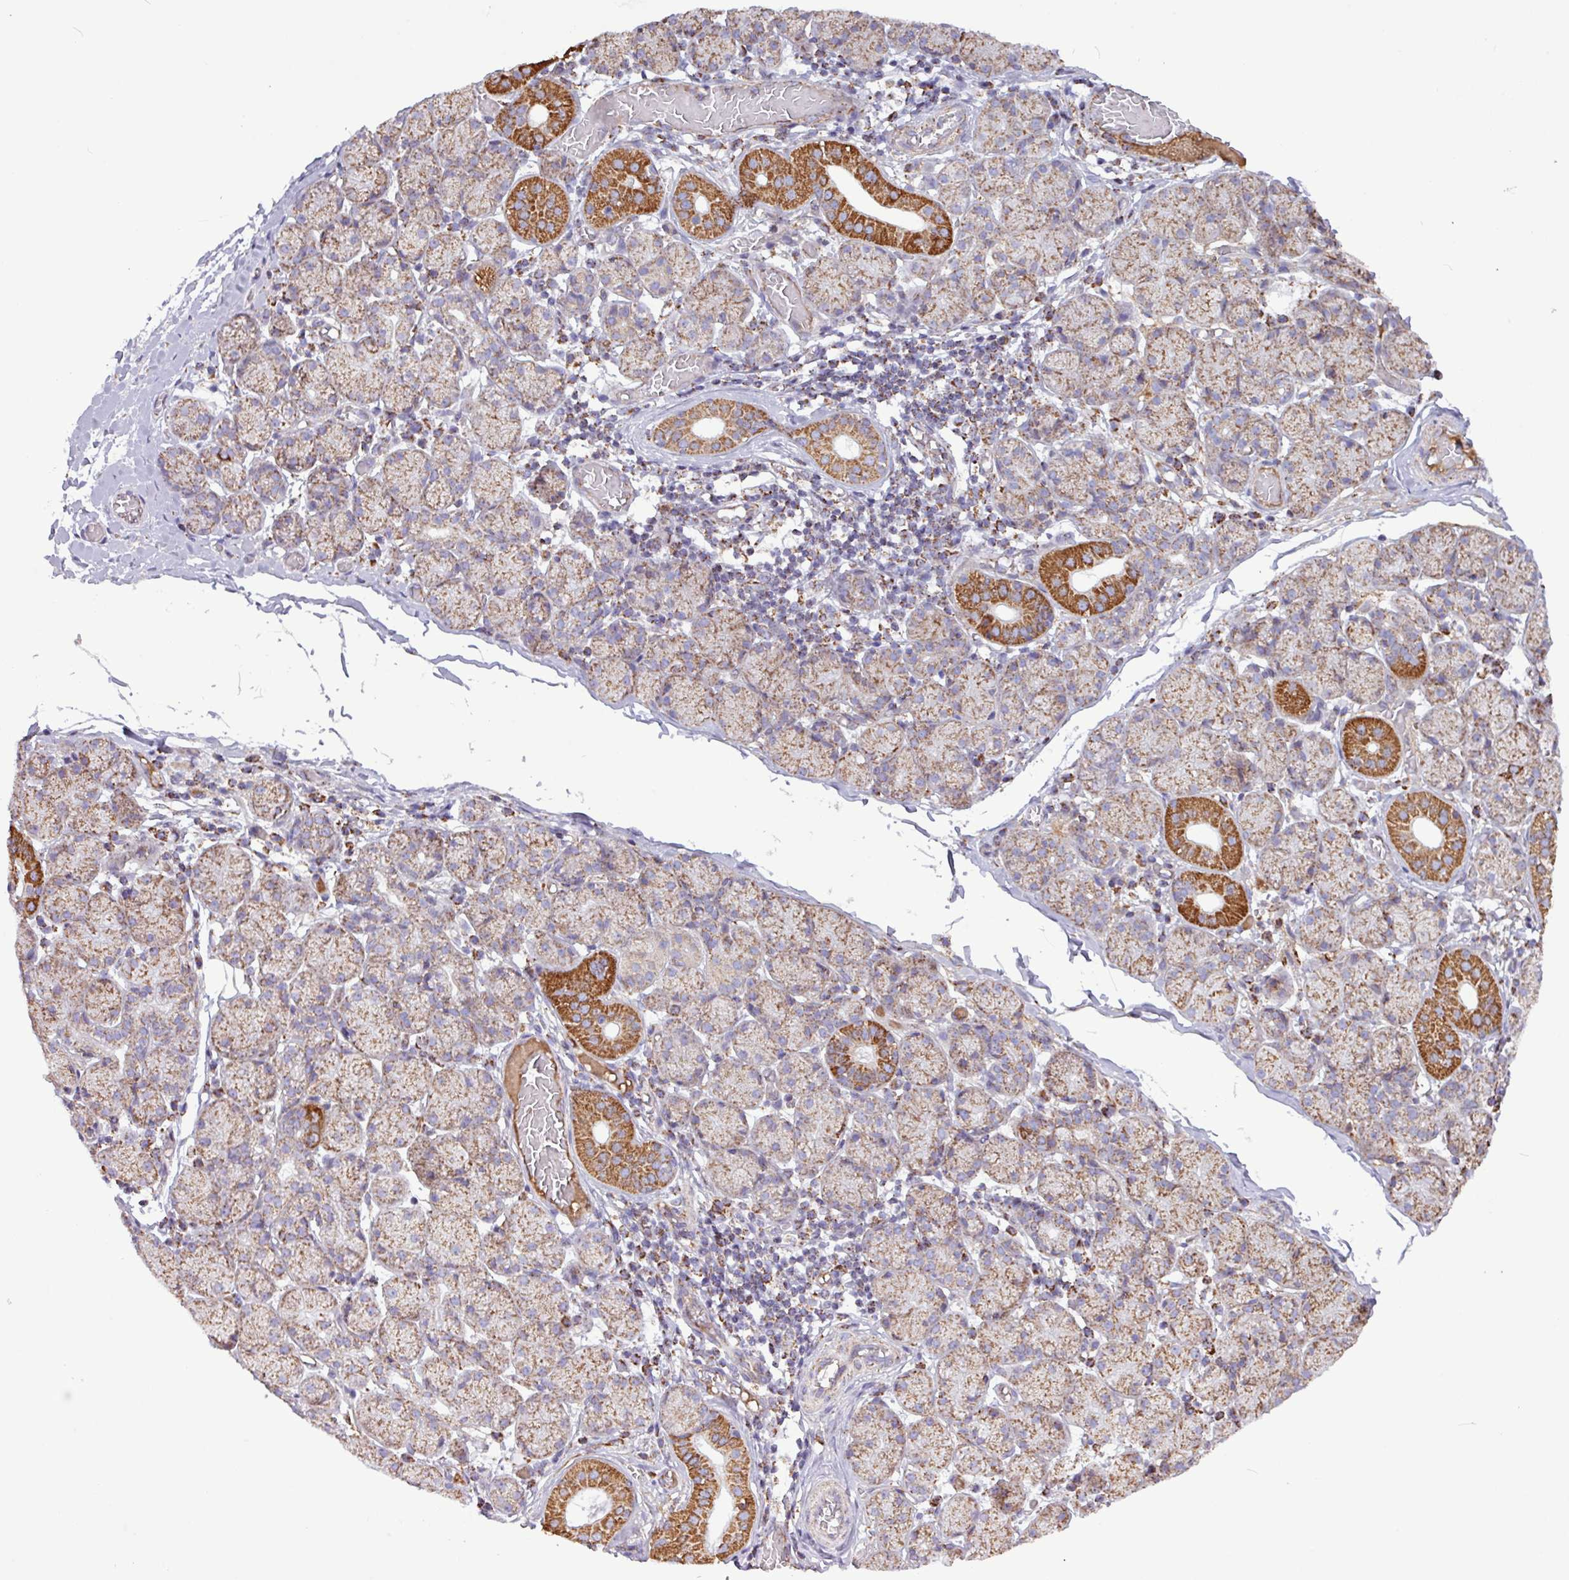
{"staining": {"intensity": "strong", "quantity": "25%-75%", "location": "cytoplasmic/membranous"}, "tissue": "salivary gland", "cell_type": "Glandular cells", "image_type": "normal", "snomed": [{"axis": "morphology", "description": "Normal tissue, NOS"}, {"axis": "topography", "description": "Salivary gland"}], "caption": "Protein staining of normal salivary gland exhibits strong cytoplasmic/membranous positivity in approximately 25%-75% of glandular cells. (Stains: DAB in brown, nuclei in blue, Microscopy: brightfield microscopy at high magnification).", "gene": "RTL3", "patient": {"sex": "female", "age": 24}}